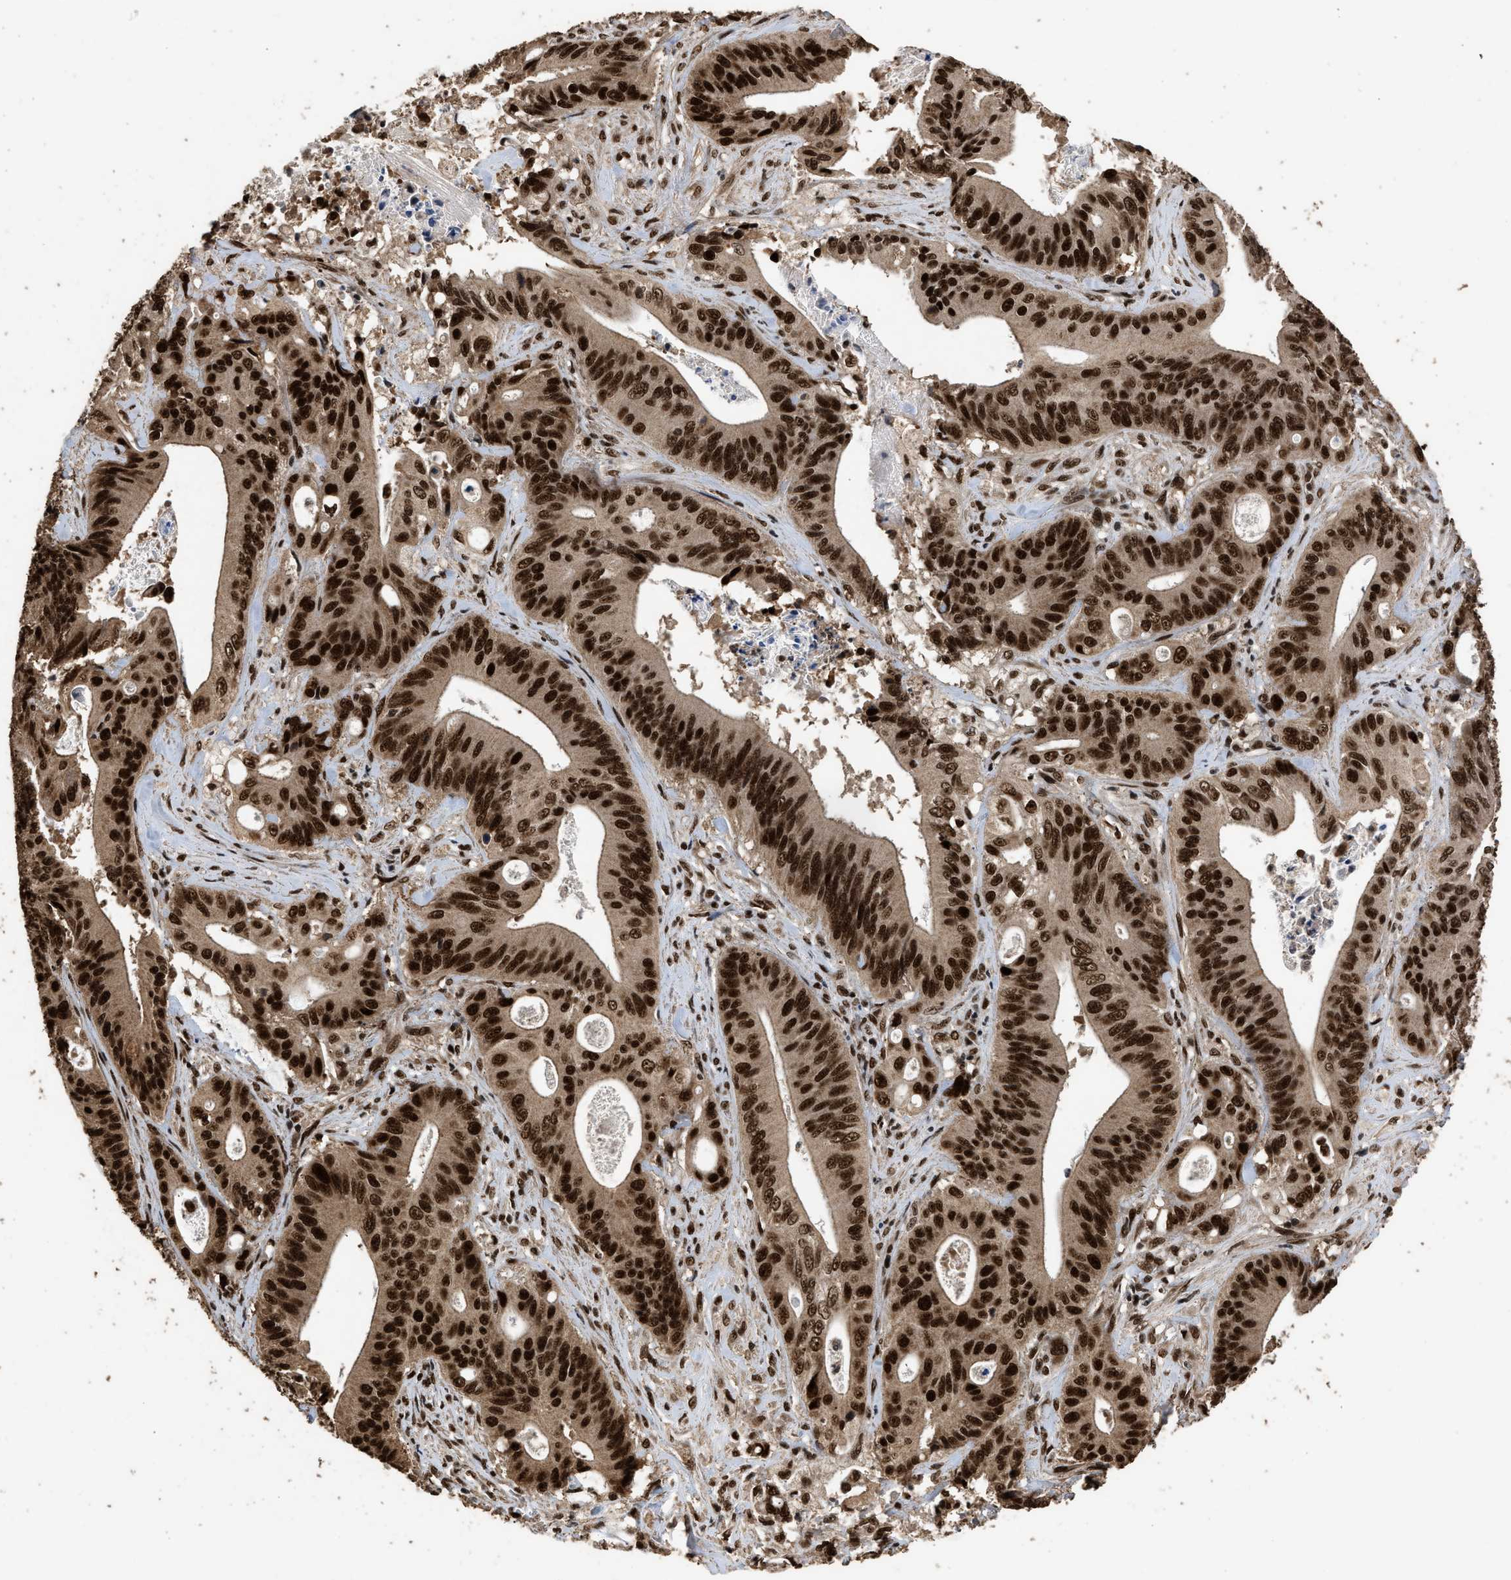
{"staining": {"intensity": "strong", "quantity": ">75%", "location": "cytoplasmic/membranous,nuclear"}, "tissue": "pancreatic cancer", "cell_type": "Tumor cells", "image_type": "cancer", "snomed": [{"axis": "morphology", "description": "Normal tissue, NOS"}, {"axis": "topography", "description": "Lymph node"}], "caption": "This is an image of immunohistochemistry staining of pancreatic cancer, which shows strong staining in the cytoplasmic/membranous and nuclear of tumor cells.", "gene": "PPP4R3B", "patient": {"sex": "male", "age": 62}}